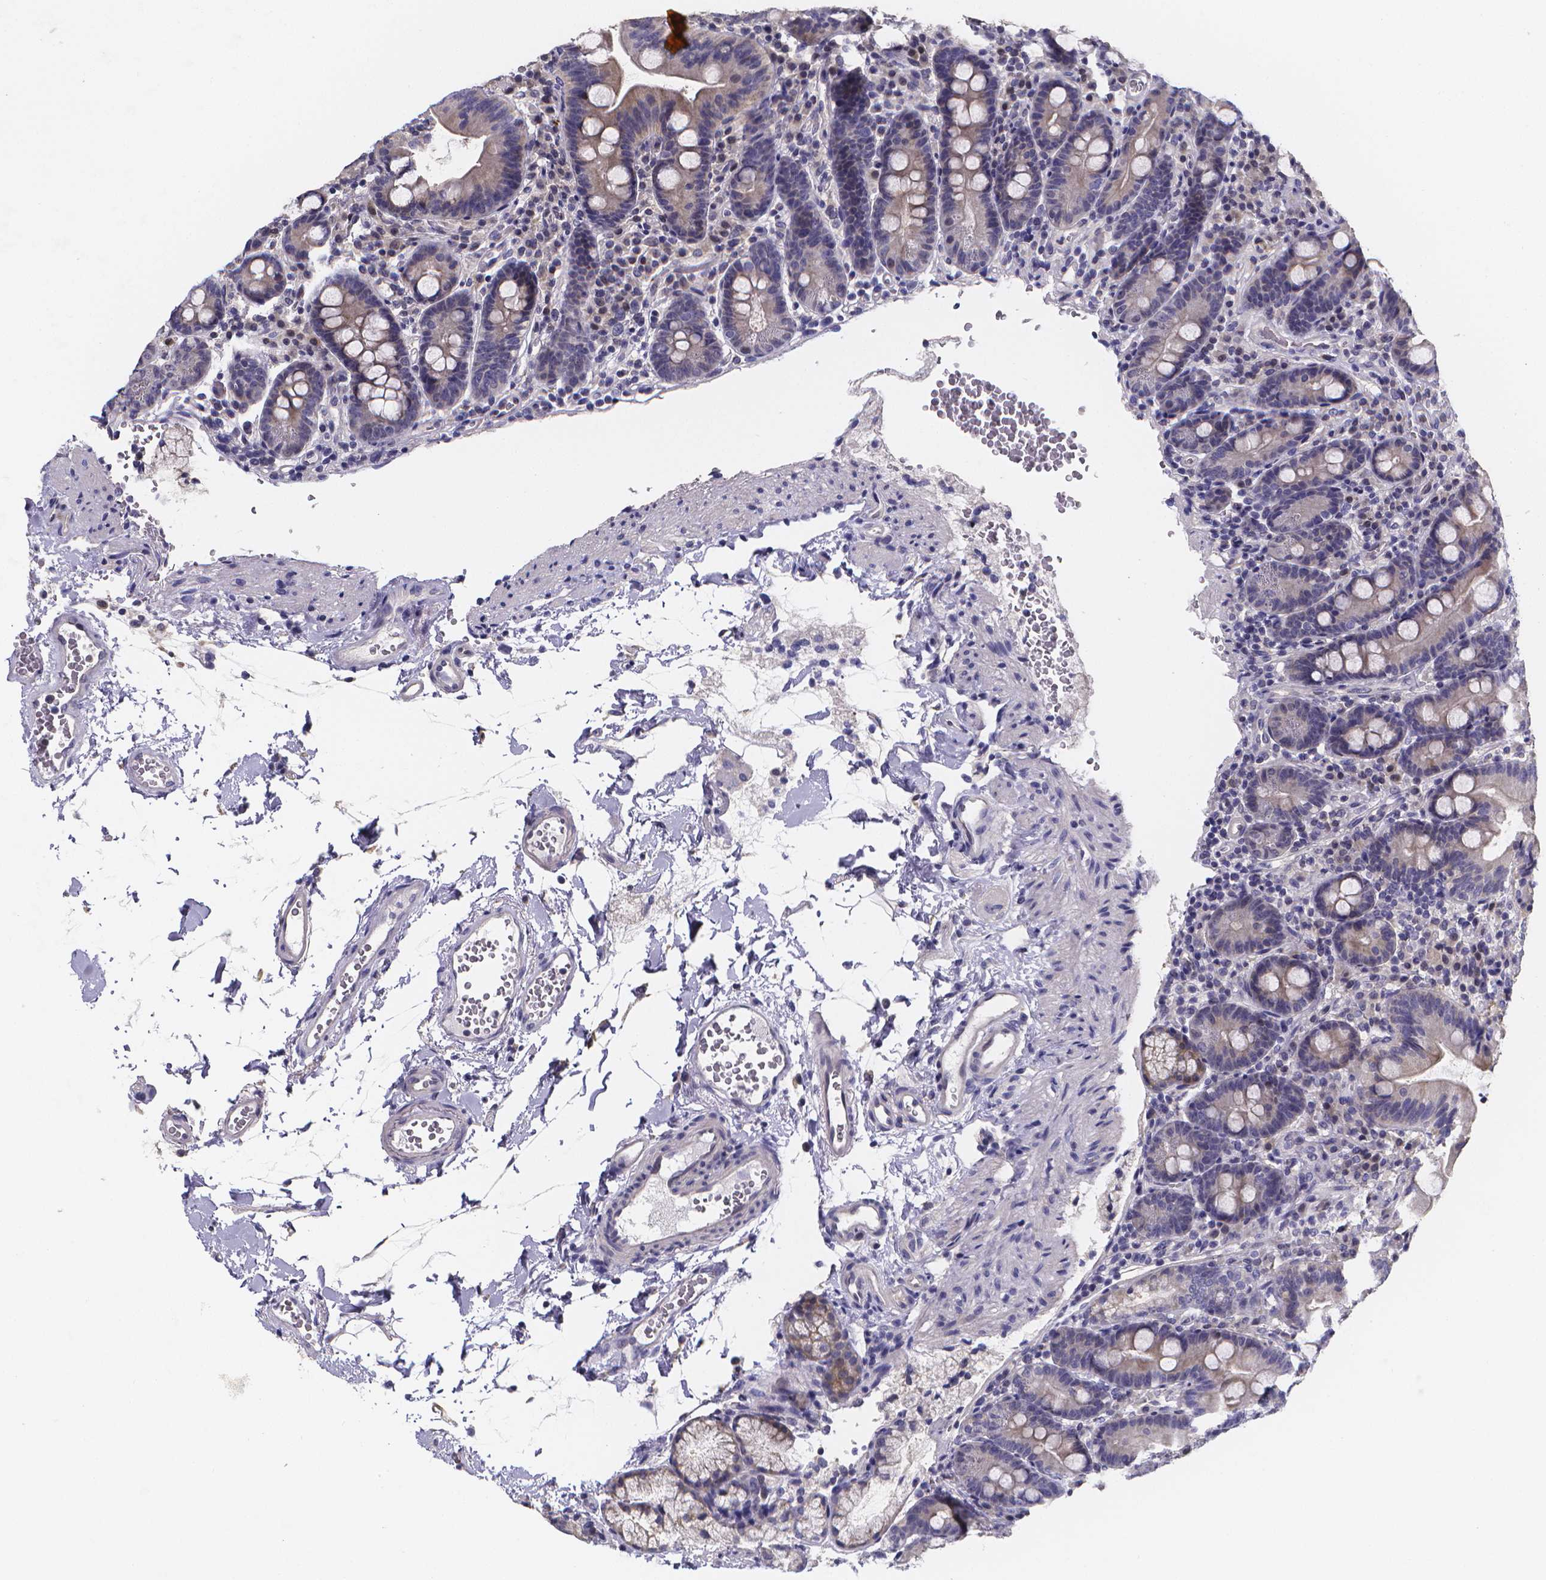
{"staining": {"intensity": "negative", "quantity": "none", "location": "none"}, "tissue": "duodenum", "cell_type": "Glandular cells", "image_type": "normal", "snomed": [{"axis": "morphology", "description": "Normal tissue, NOS"}, {"axis": "topography", "description": "Duodenum"}], "caption": "DAB immunohistochemical staining of normal human duodenum demonstrates no significant staining in glandular cells.", "gene": "PAH", "patient": {"sex": "male", "age": 59}}